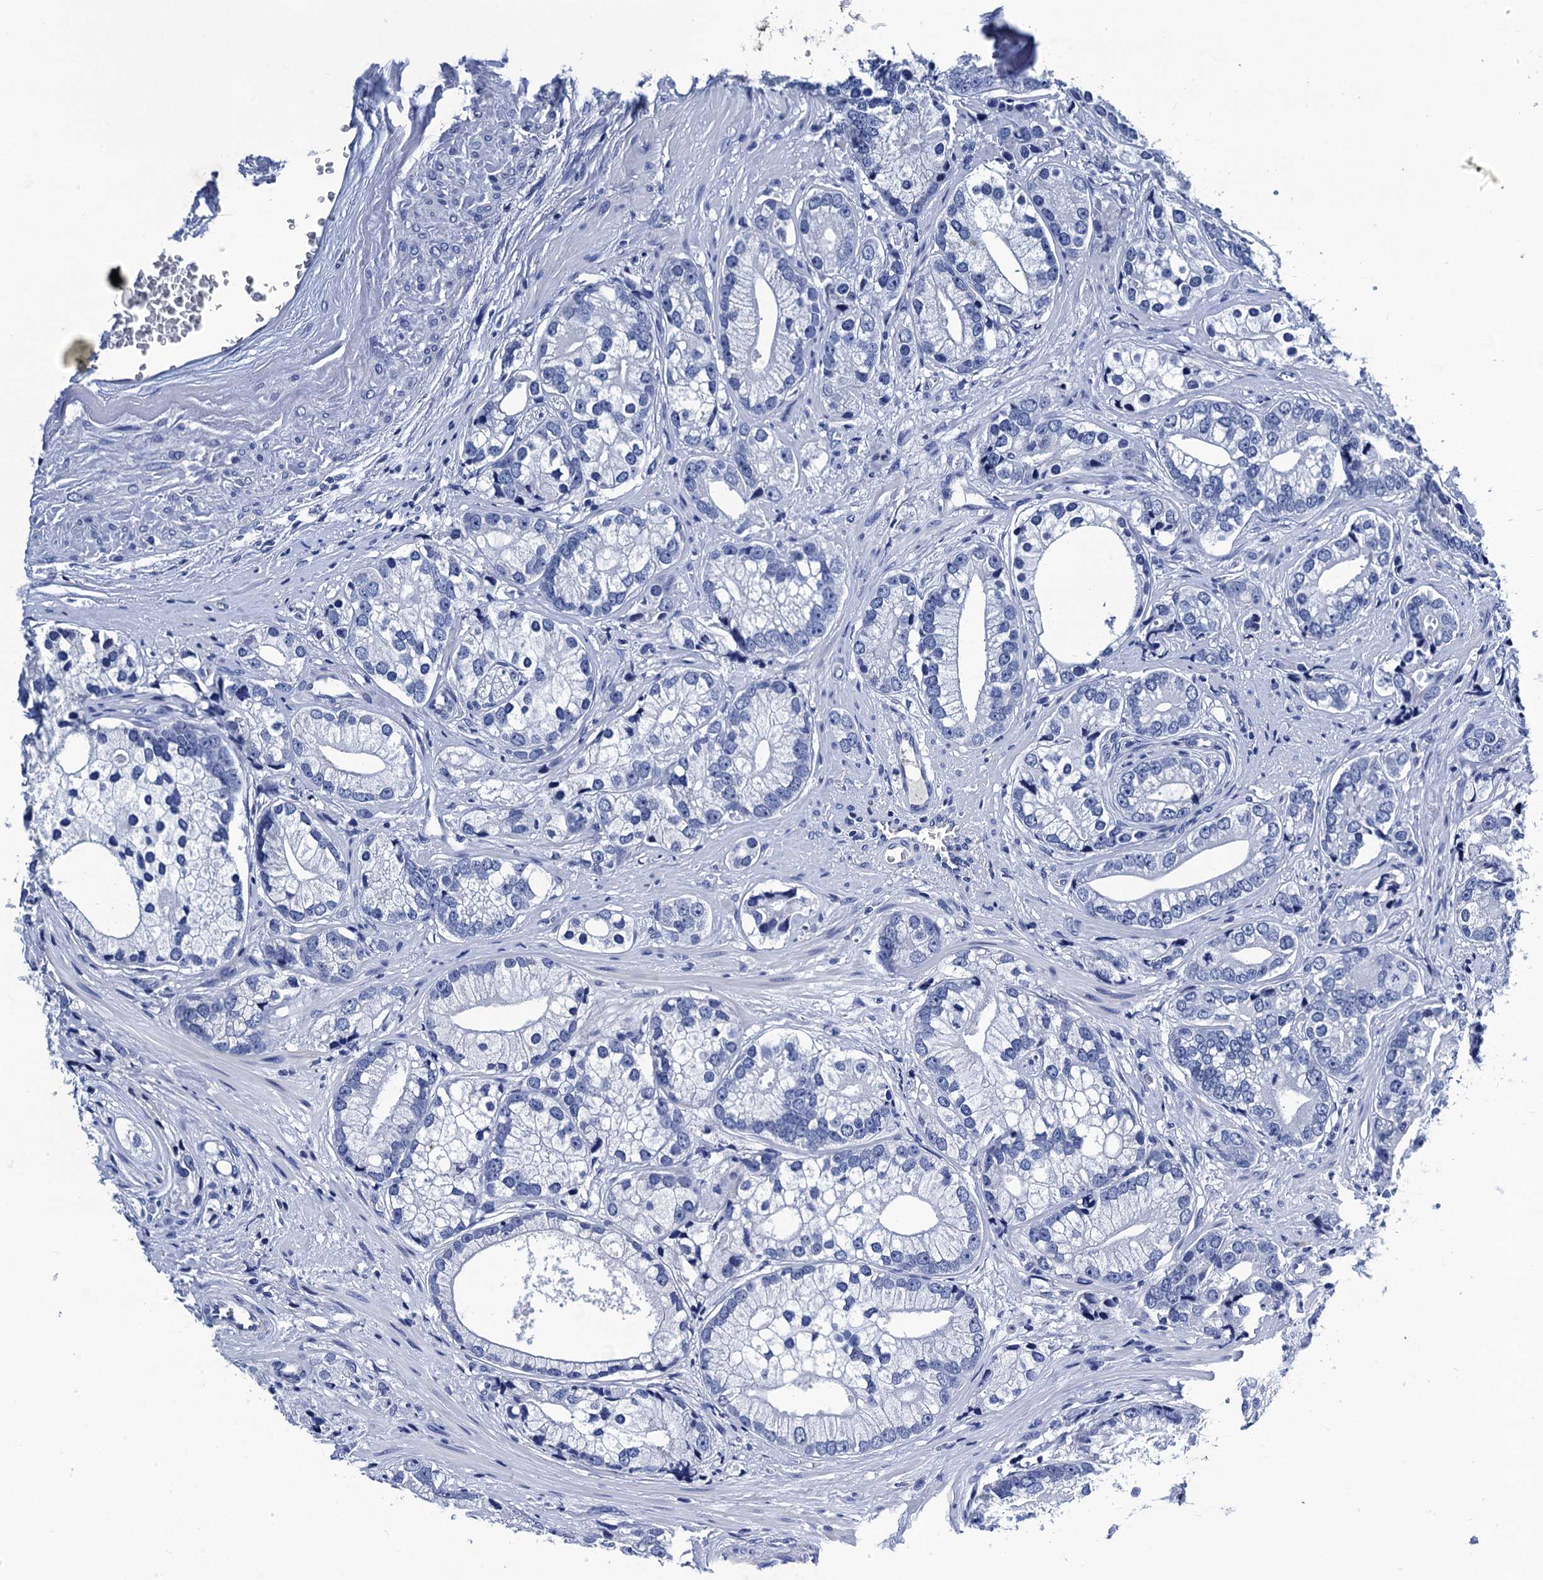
{"staining": {"intensity": "negative", "quantity": "none", "location": "none"}, "tissue": "prostate cancer", "cell_type": "Tumor cells", "image_type": "cancer", "snomed": [{"axis": "morphology", "description": "Adenocarcinoma, High grade"}, {"axis": "topography", "description": "Prostate"}], "caption": "Immunohistochemical staining of high-grade adenocarcinoma (prostate) displays no significant expression in tumor cells.", "gene": "LRRC30", "patient": {"sex": "male", "age": 75}}